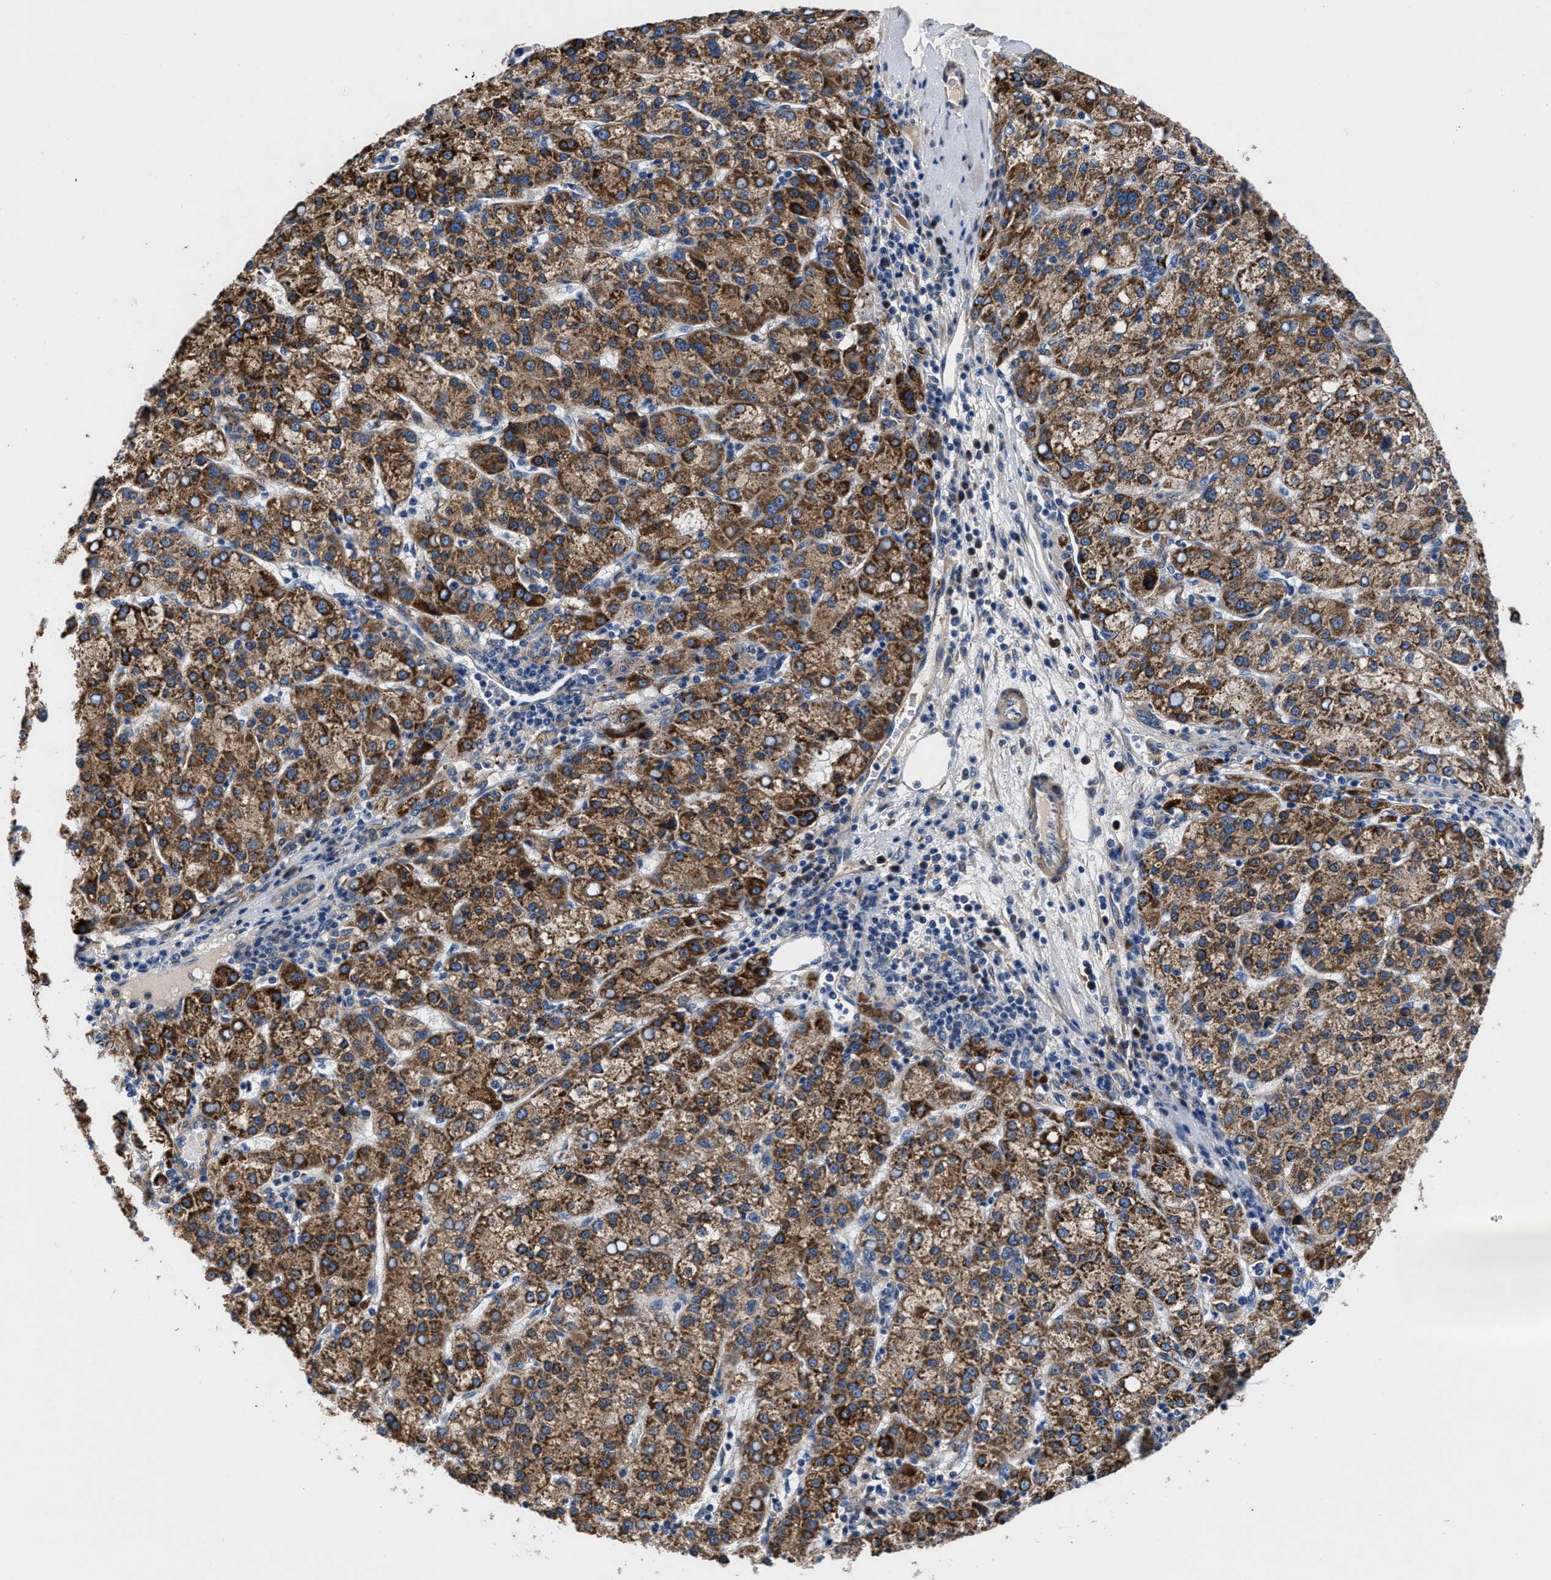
{"staining": {"intensity": "moderate", "quantity": ">75%", "location": "cytoplasmic/membranous"}, "tissue": "liver cancer", "cell_type": "Tumor cells", "image_type": "cancer", "snomed": [{"axis": "morphology", "description": "Carcinoma, Hepatocellular, NOS"}, {"axis": "topography", "description": "Liver"}], "caption": "The immunohistochemical stain shows moderate cytoplasmic/membranous positivity in tumor cells of liver cancer tissue.", "gene": "SLC12A2", "patient": {"sex": "female", "age": 58}}